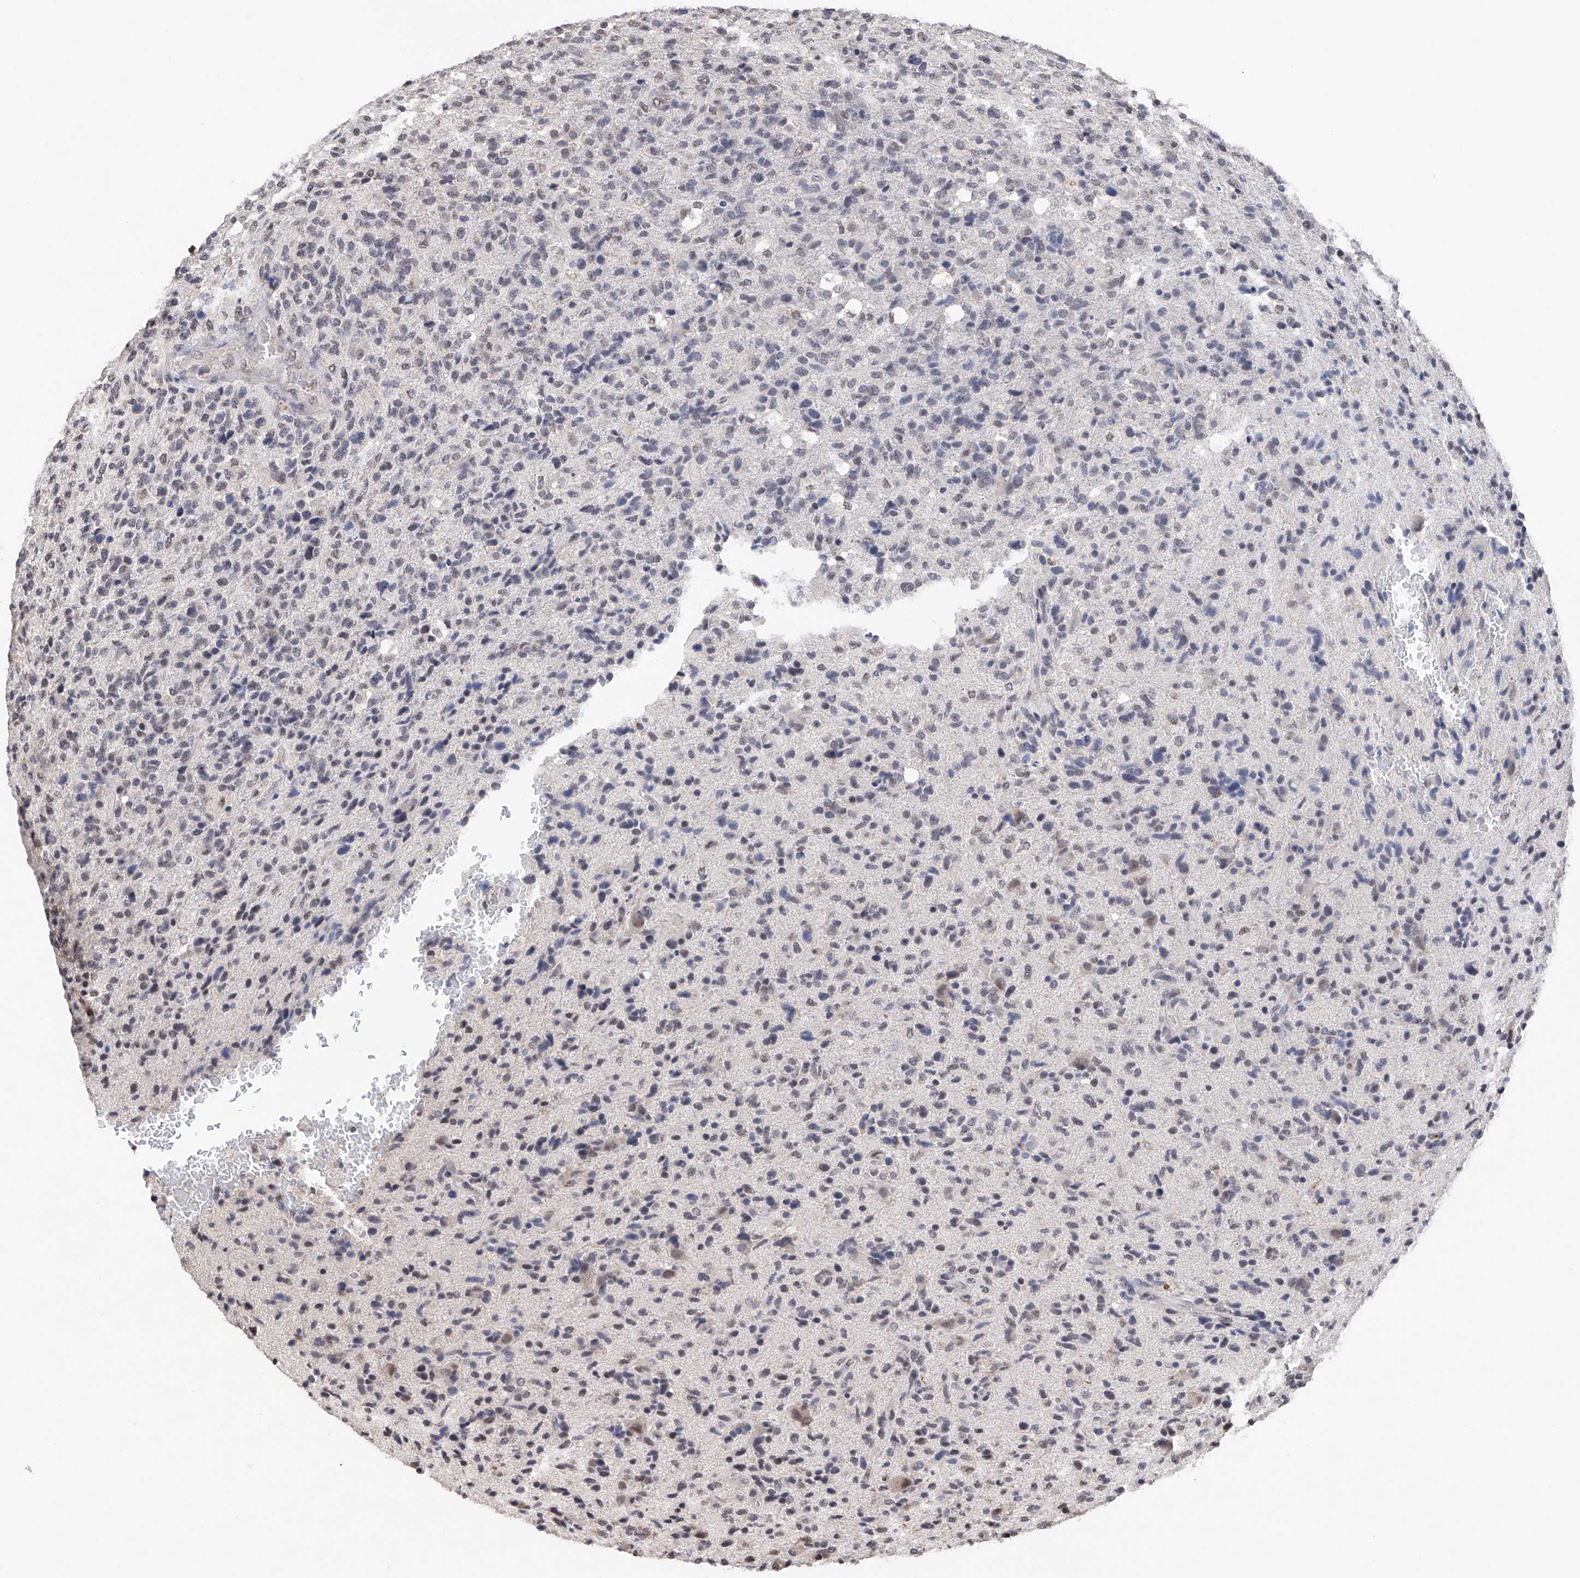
{"staining": {"intensity": "weak", "quantity": "25%-75%", "location": "nuclear"}, "tissue": "glioma", "cell_type": "Tumor cells", "image_type": "cancer", "snomed": [{"axis": "morphology", "description": "Glioma, malignant, High grade"}, {"axis": "topography", "description": "Brain"}], "caption": "Tumor cells display weak nuclear expression in approximately 25%-75% of cells in glioma.", "gene": "DMAP1", "patient": {"sex": "male", "age": 72}}